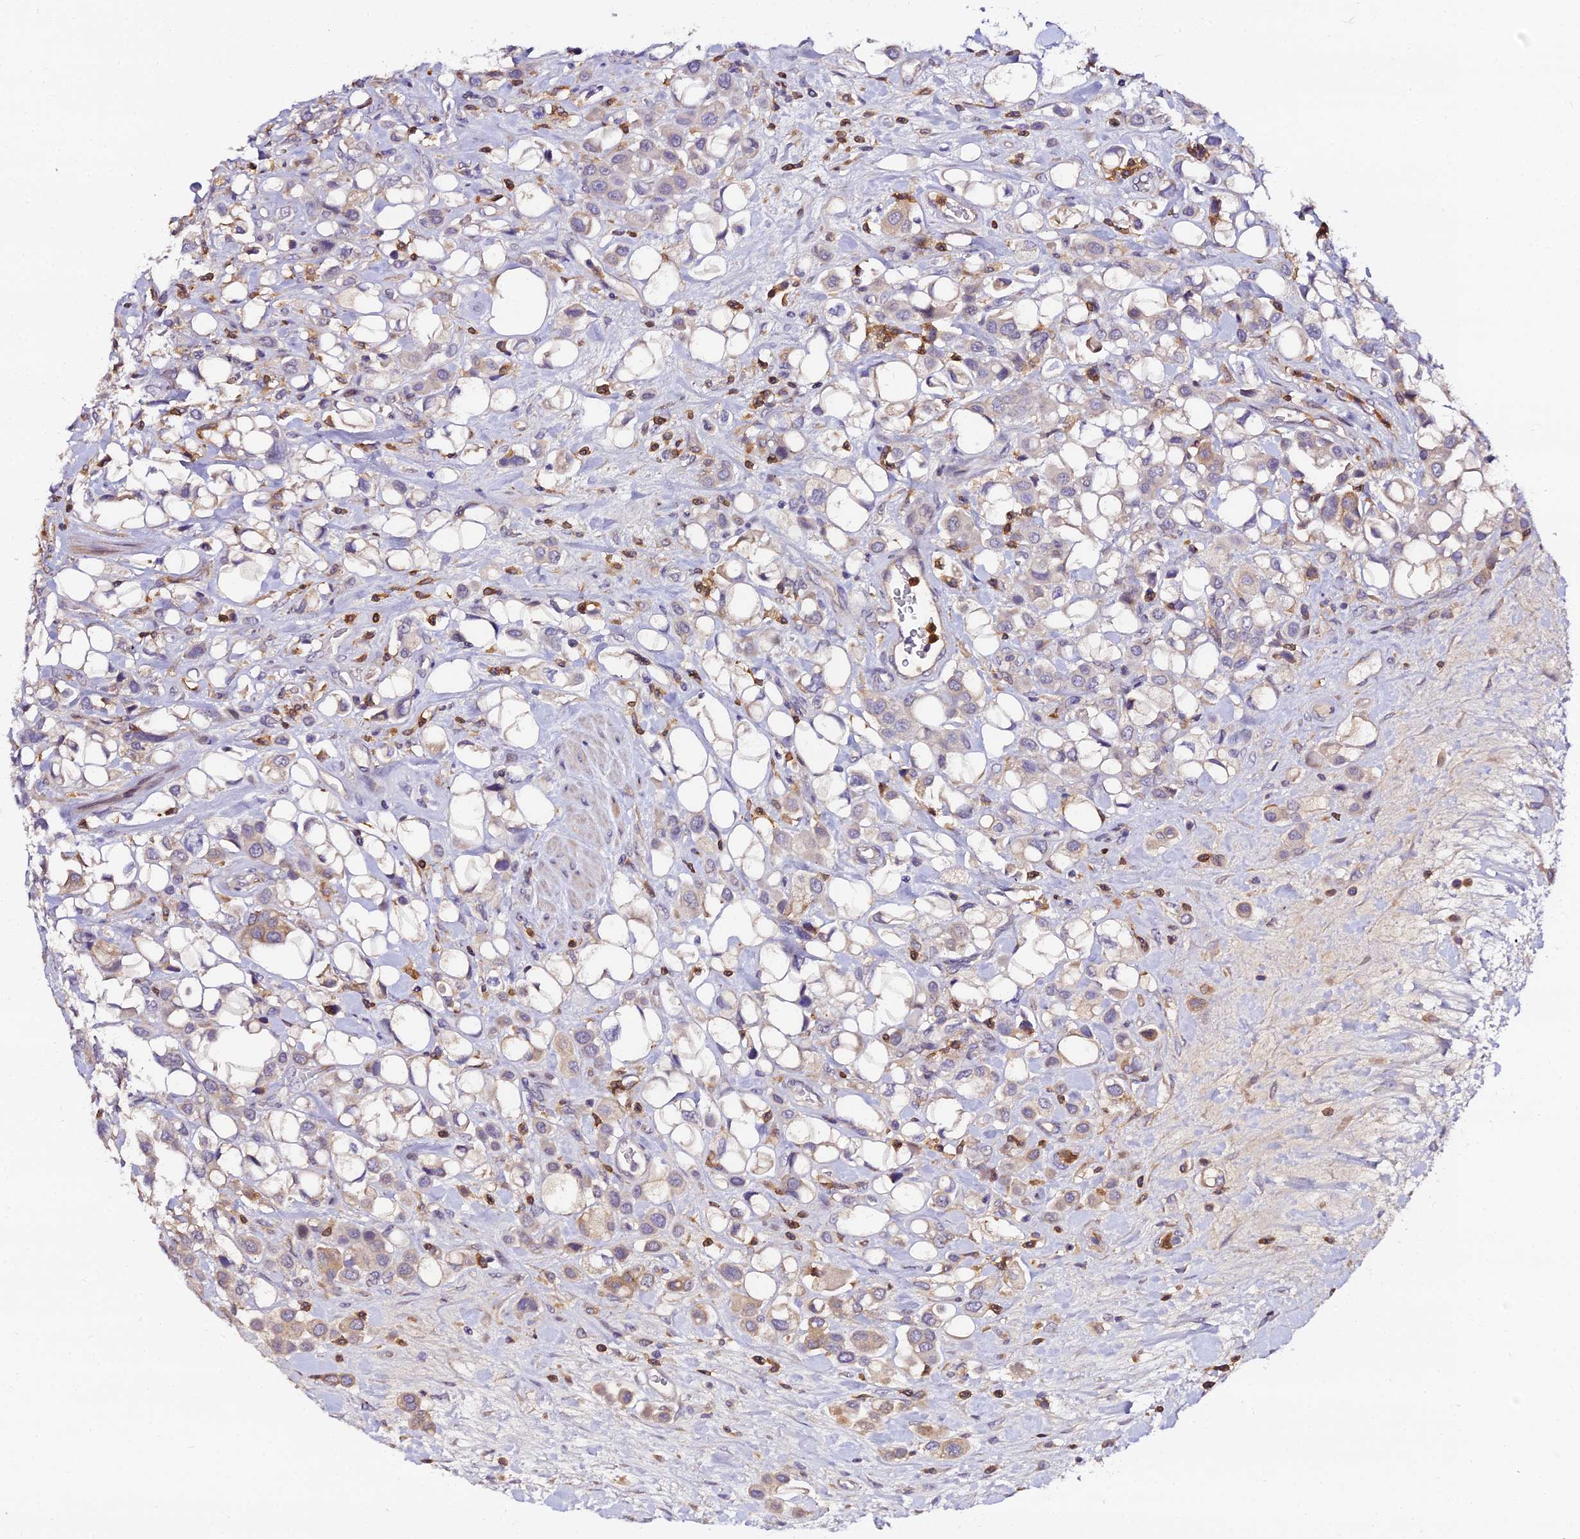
{"staining": {"intensity": "weak", "quantity": "<25%", "location": "cytoplasmic/membranous"}, "tissue": "urothelial cancer", "cell_type": "Tumor cells", "image_type": "cancer", "snomed": [{"axis": "morphology", "description": "Urothelial carcinoma, High grade"}, {"axis": "topography", "description": "Urinary bladder"}], "caption": "IHC photomicrograph of urothelial carcinoma (high-grade) stained for a protein (brown), which displays no staining in tumor cells. (Stains: DAB (3,3'-diaminobenzidine) immunohistochemistry with hematoxylin counter stain, Microscopy: brightfield microscopy at high magnification).", "gene": "IL4I1", "patient": {"sex": "male", "age": 50}}